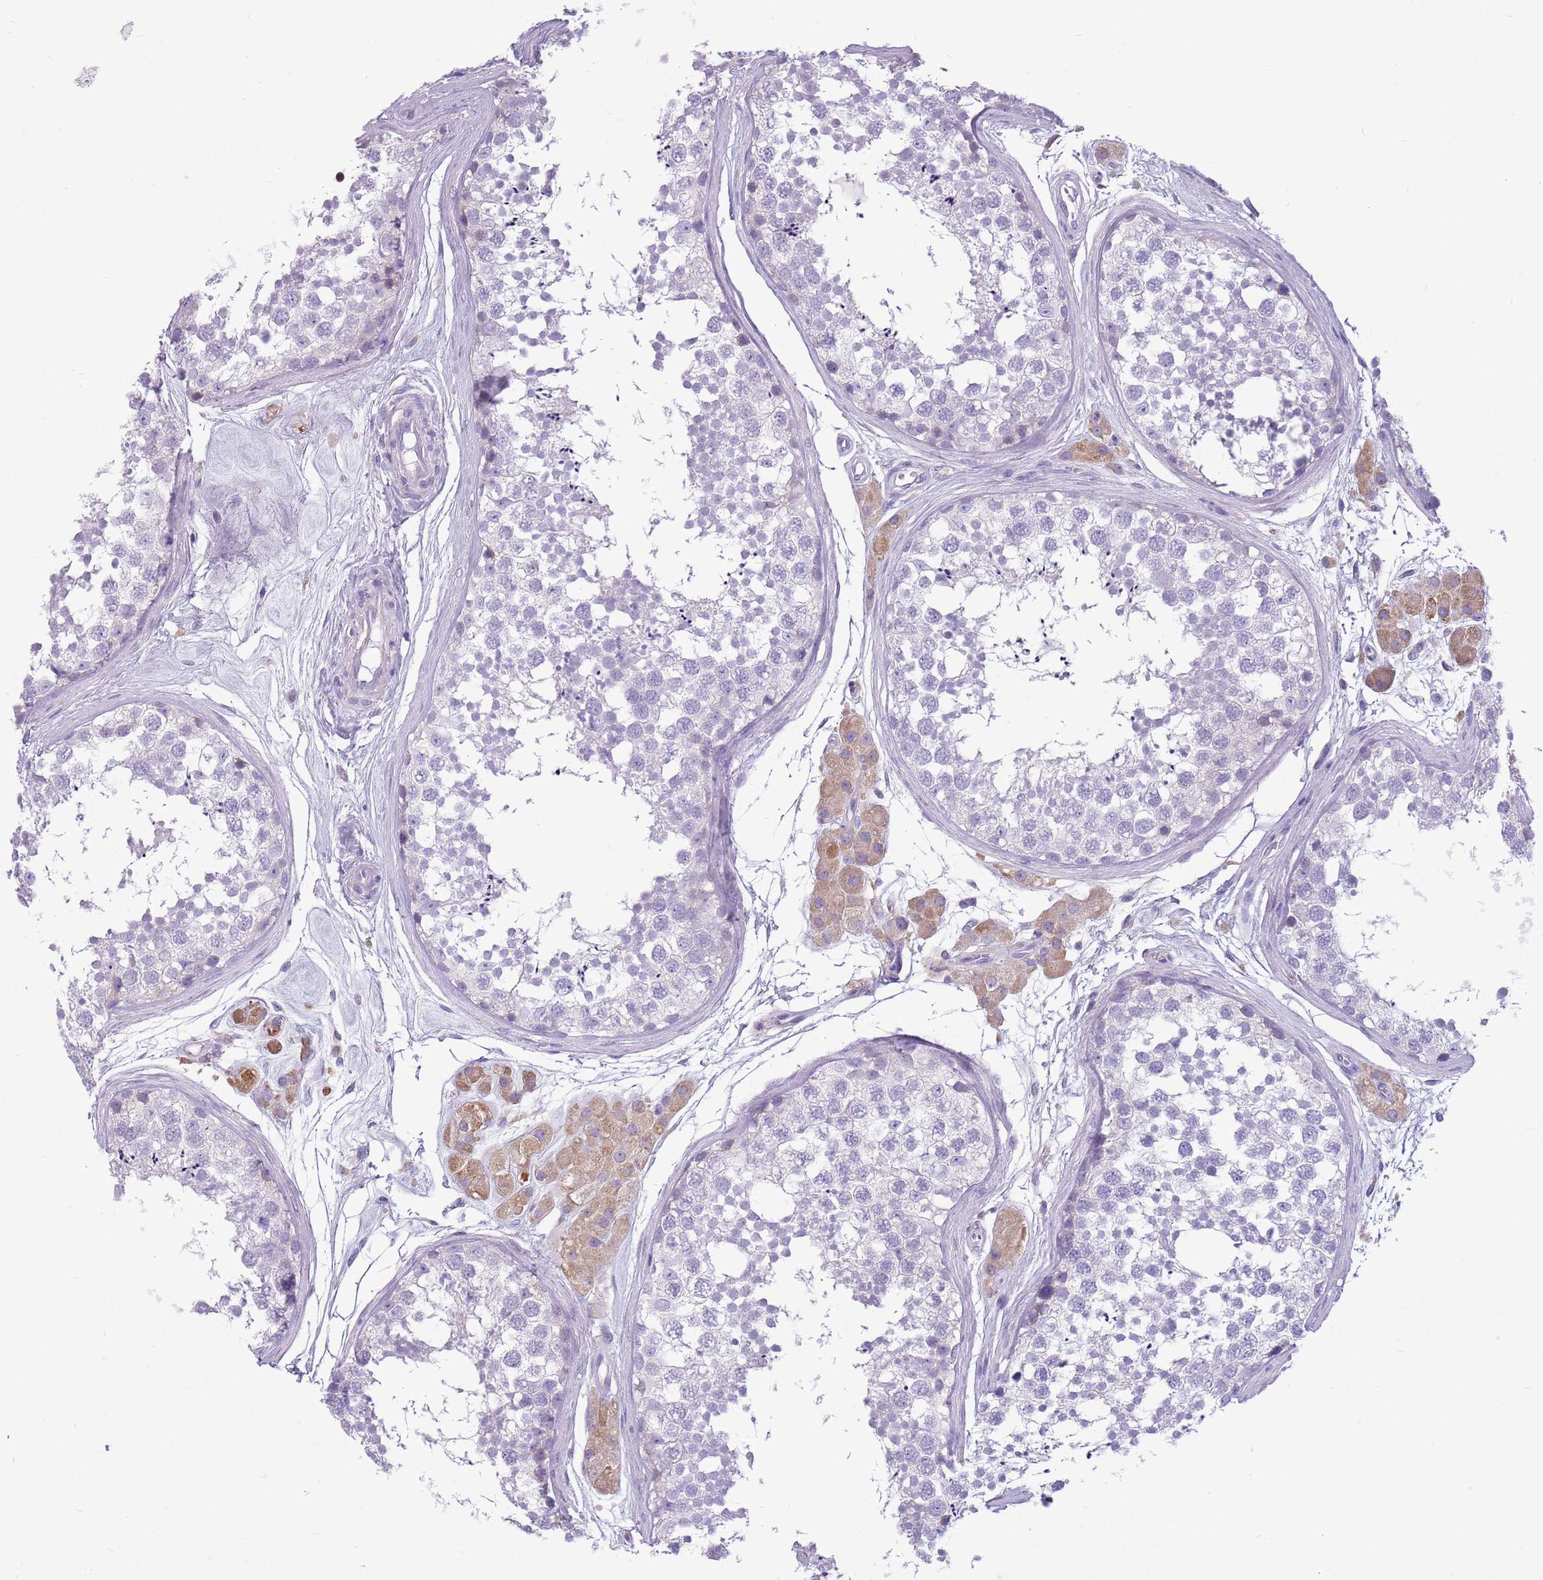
{"staining": {"intensity": "weak", "quantity": ">75%", "location": "cytoplasmic/membranous"}, "tissue": "testis", "cell_type": "Cells in seminiferous ducts", "image_type": "normal", "snomed": [{"axis": "morphology", "description": "Normal tissue, NOS"}, {"axis": "topography", "description": "Testis"}], "caption": "Protein expression analysis of normal testis displays weak cytoplasmic/membranous positivity in about >75% of cells in seminiferous ducts.", "gene": "KCTD19", "patient": {"sex": "male", "age": 56}}